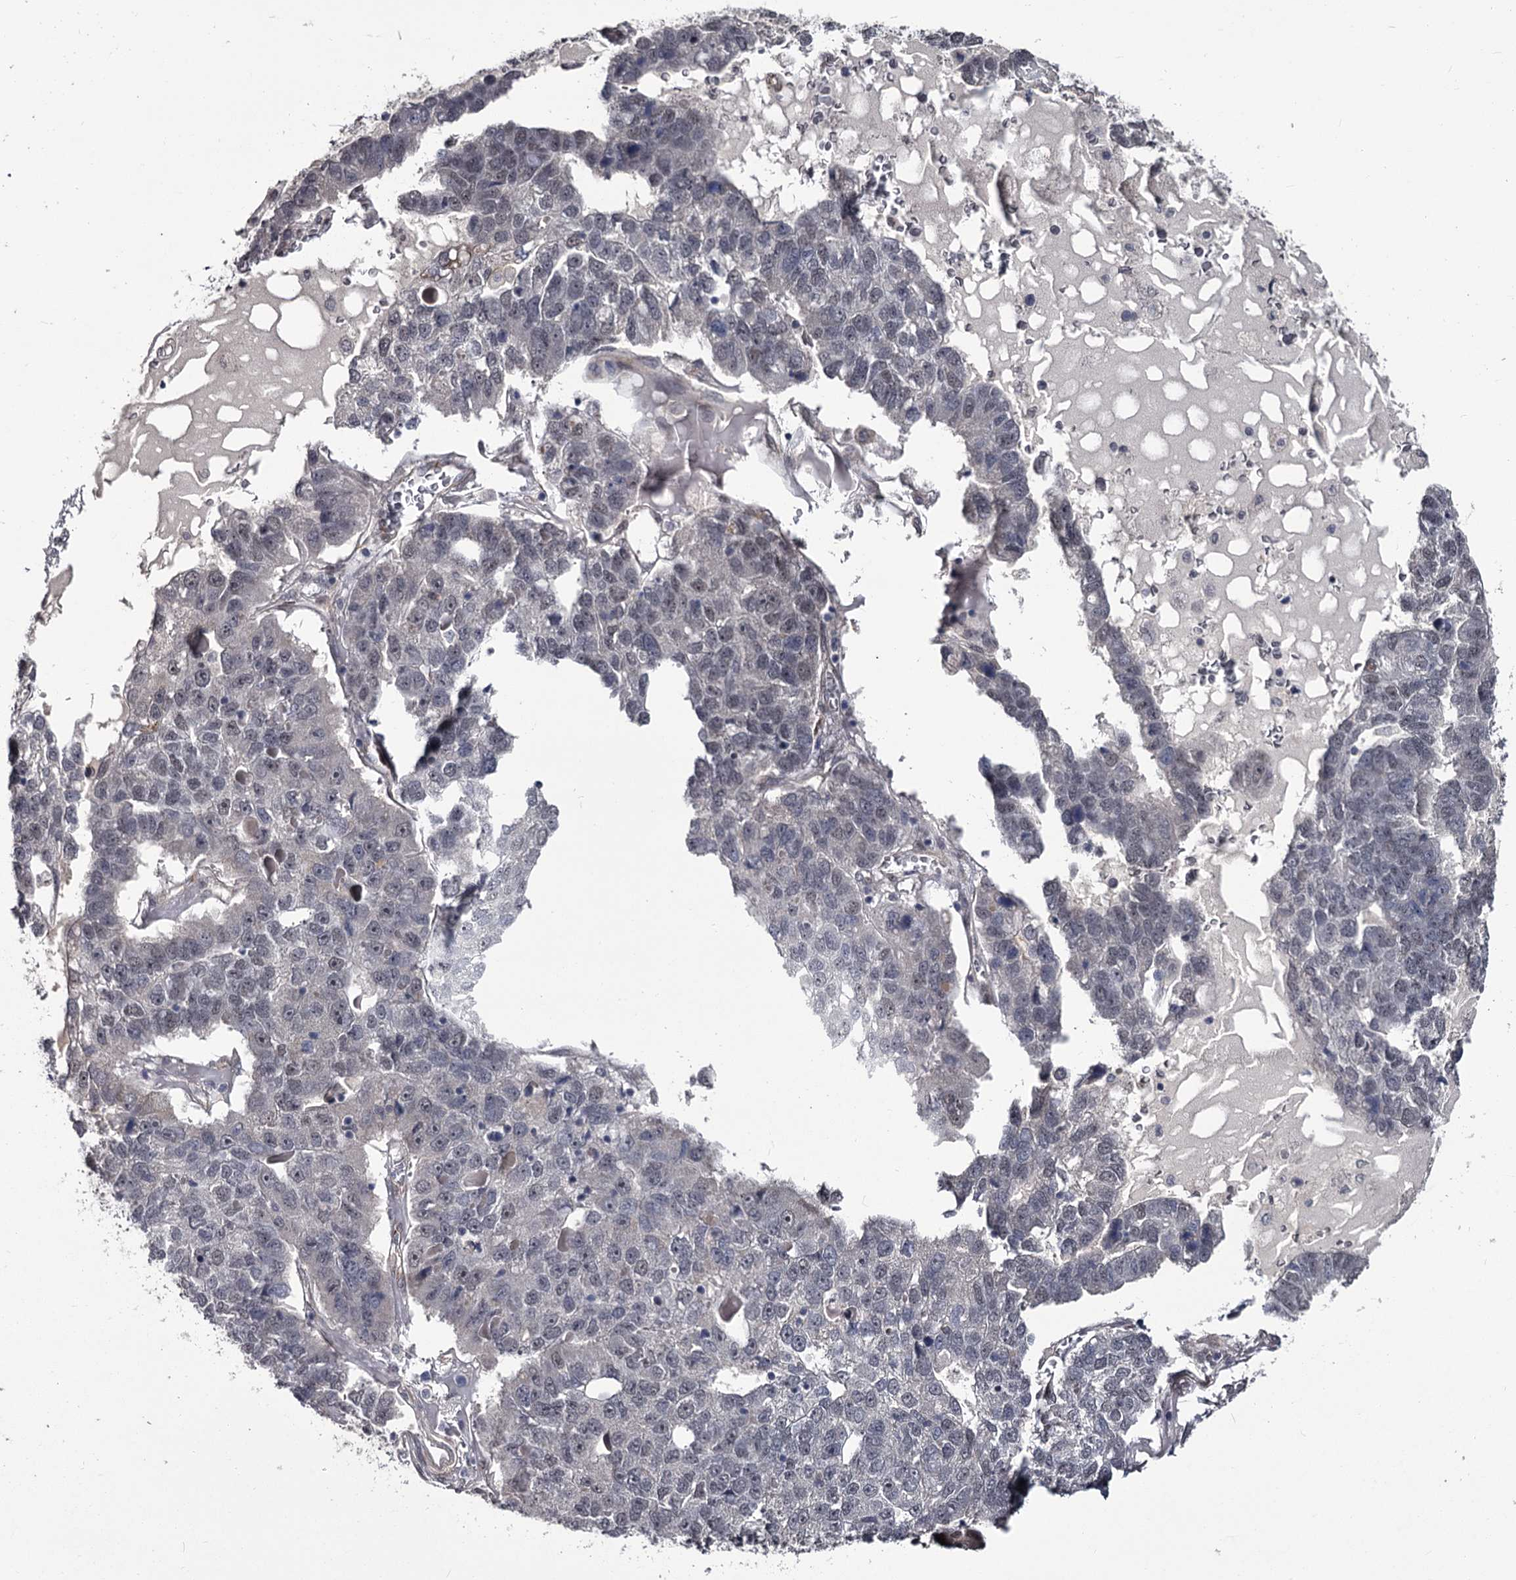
{"staining": {"intensity": "negative", "quantity": "none", "location": "none"}, "tissue": "pancreatic cancer", "cell_type": "Tumor cells", "image_type": "cancer", "snomed": [{"axis": "morphology", "description": "Adenocarcinoma, NOS"}, {"axis": "topography", "description": "Pancreas"}], "caption": "Tumor cells are negative for protein expression in human adenocarcinoma (pancreatic).", "gene": "PRPF40B", "patient": {"sex": "female", "age": 61}}